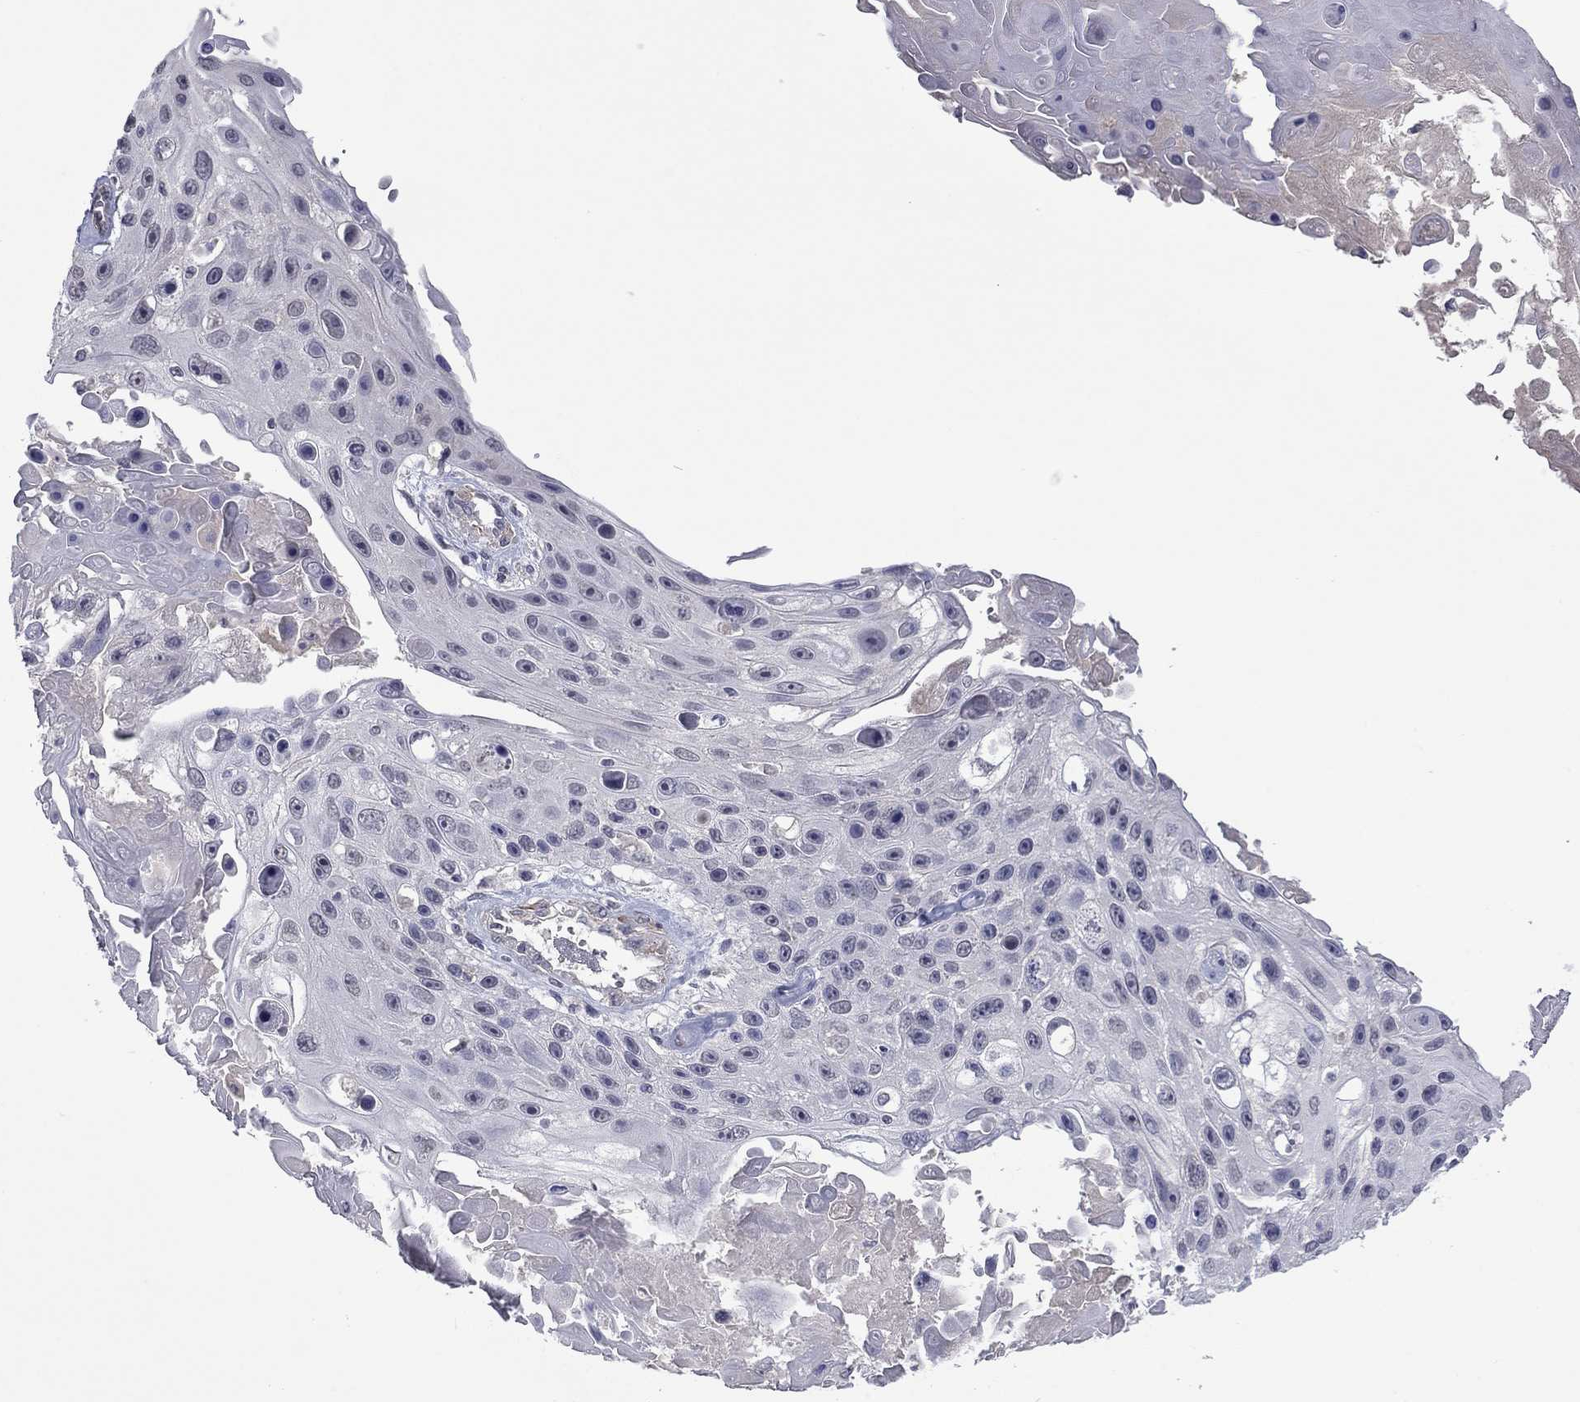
{"staining": {"intensity": "negative", "quantity": "none", "location": "none"}, "tissue": "skin cancer", "cell_type": "Tumor cells", "image_type": "cancer", "snomed": [{"axis": "morphology", "description": "Squamous cell carcinoma, NOS"}, {"axis": "topography", "description": "Skin"}], "caption": "High power microscopy micrograph of an IHC histopathology image of skin cancer (squamous cell carcinoma), revealing no significant staining in tumor cells.", "gene": "IP6K3", "patient": {"sex": "male", "age": 82}}